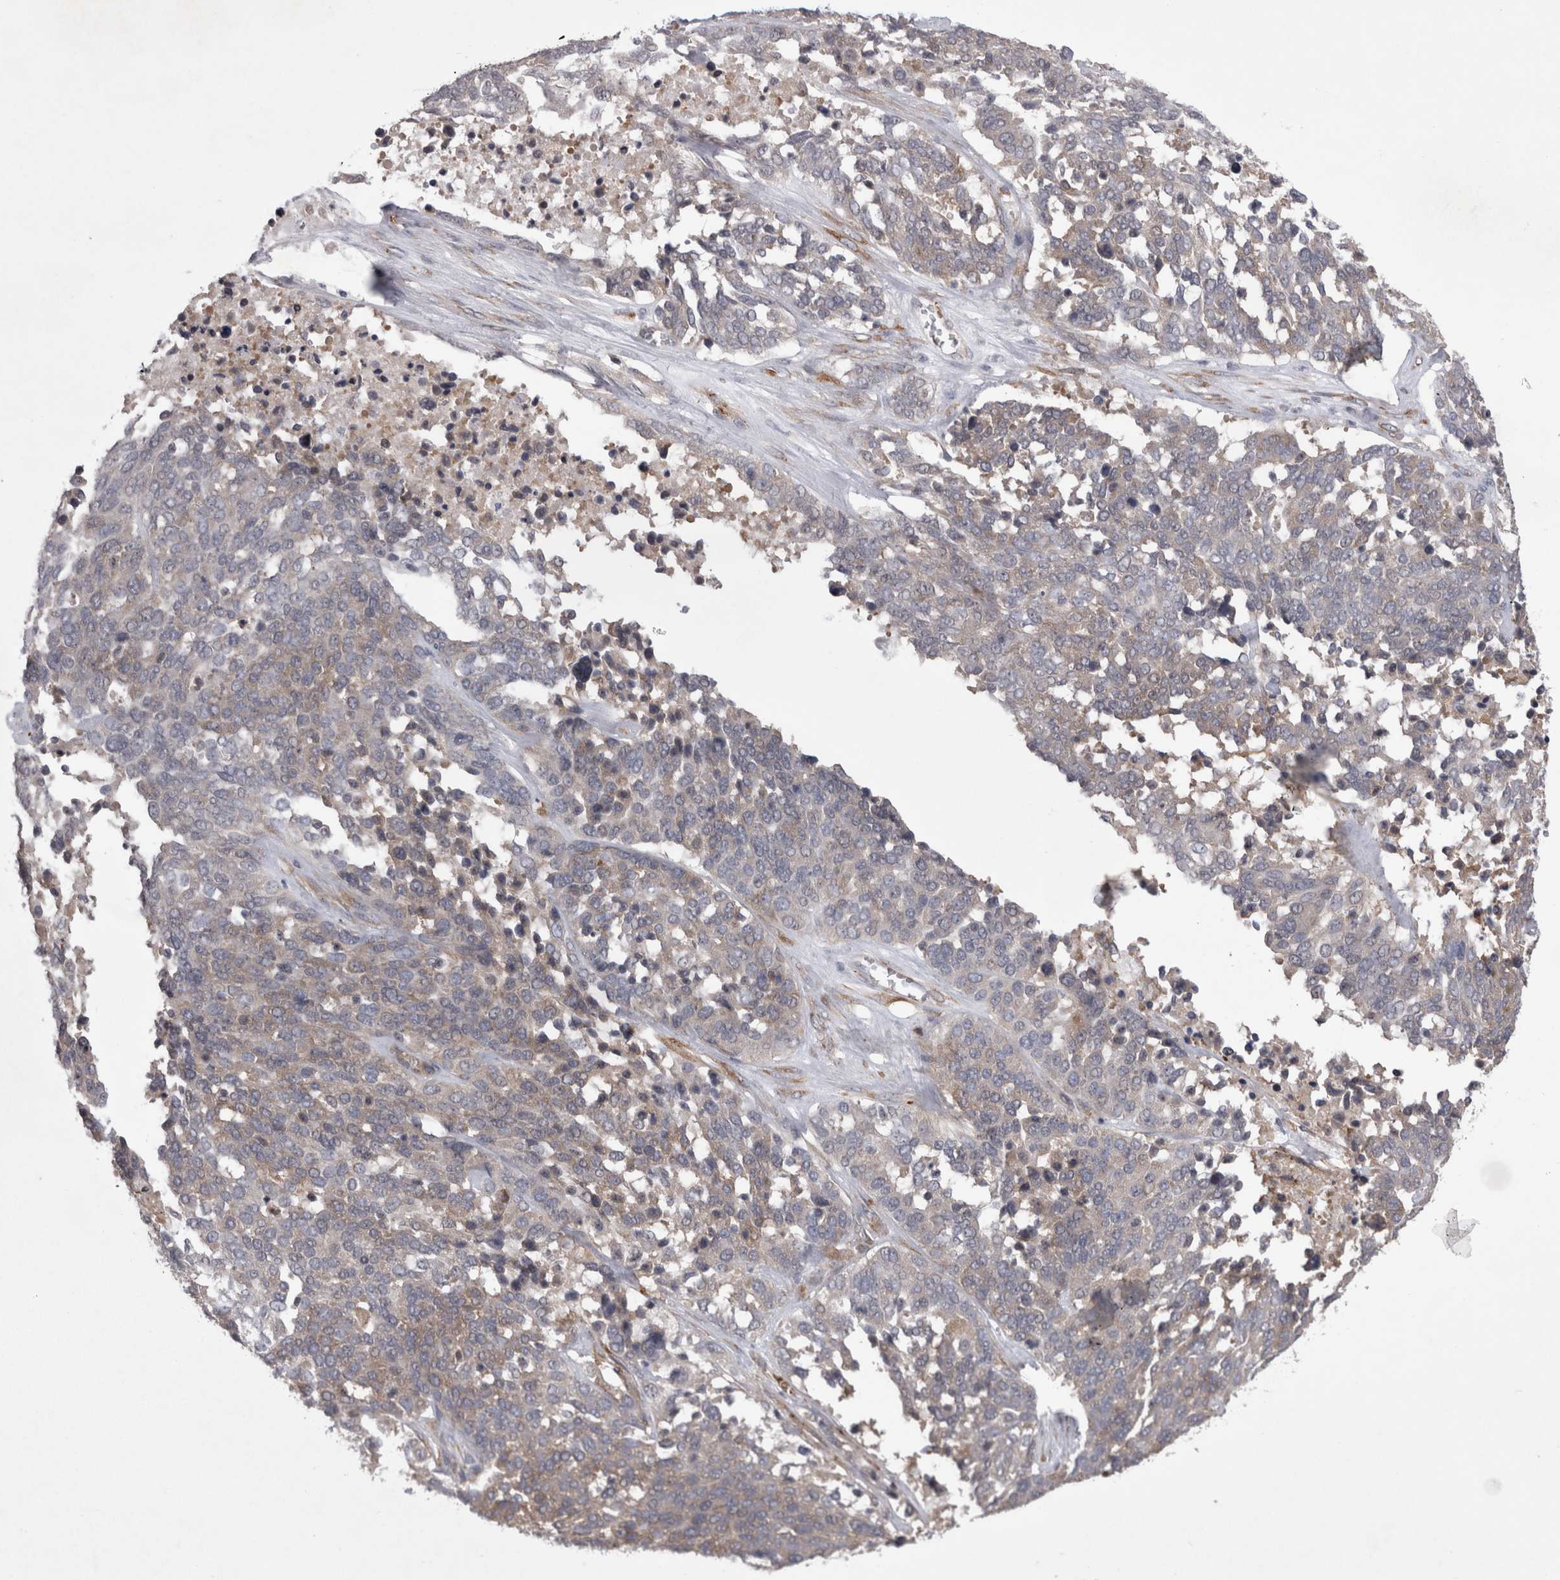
{"staining": {"intensity": "weak", "quantity": "25%-75%", "location": "cytoplasmic/membranous"}, "tissue": "ovarian cancer", "cell_type": "Tumor cells", "image_type": "cancer", "snomed": [{"axis": "morphology", "description": "Cystadenocarcinoma, serous, NOS"}, {"axis": "topography", "description": "Ovary"}], "caption": "Immunohistochemical staining of ovarian cancer displays low levels of weak cytoplasmic/membranous expression in about 25%-75% of tumor cells. The staining was performed using DAB (3,3'-diaminobenzidine), with brown indicating positive protein expression. Nuclei are stained blue with hematoxylin.", "gene": "DDX6", "patient": {"sex": "female", "age": 44}}